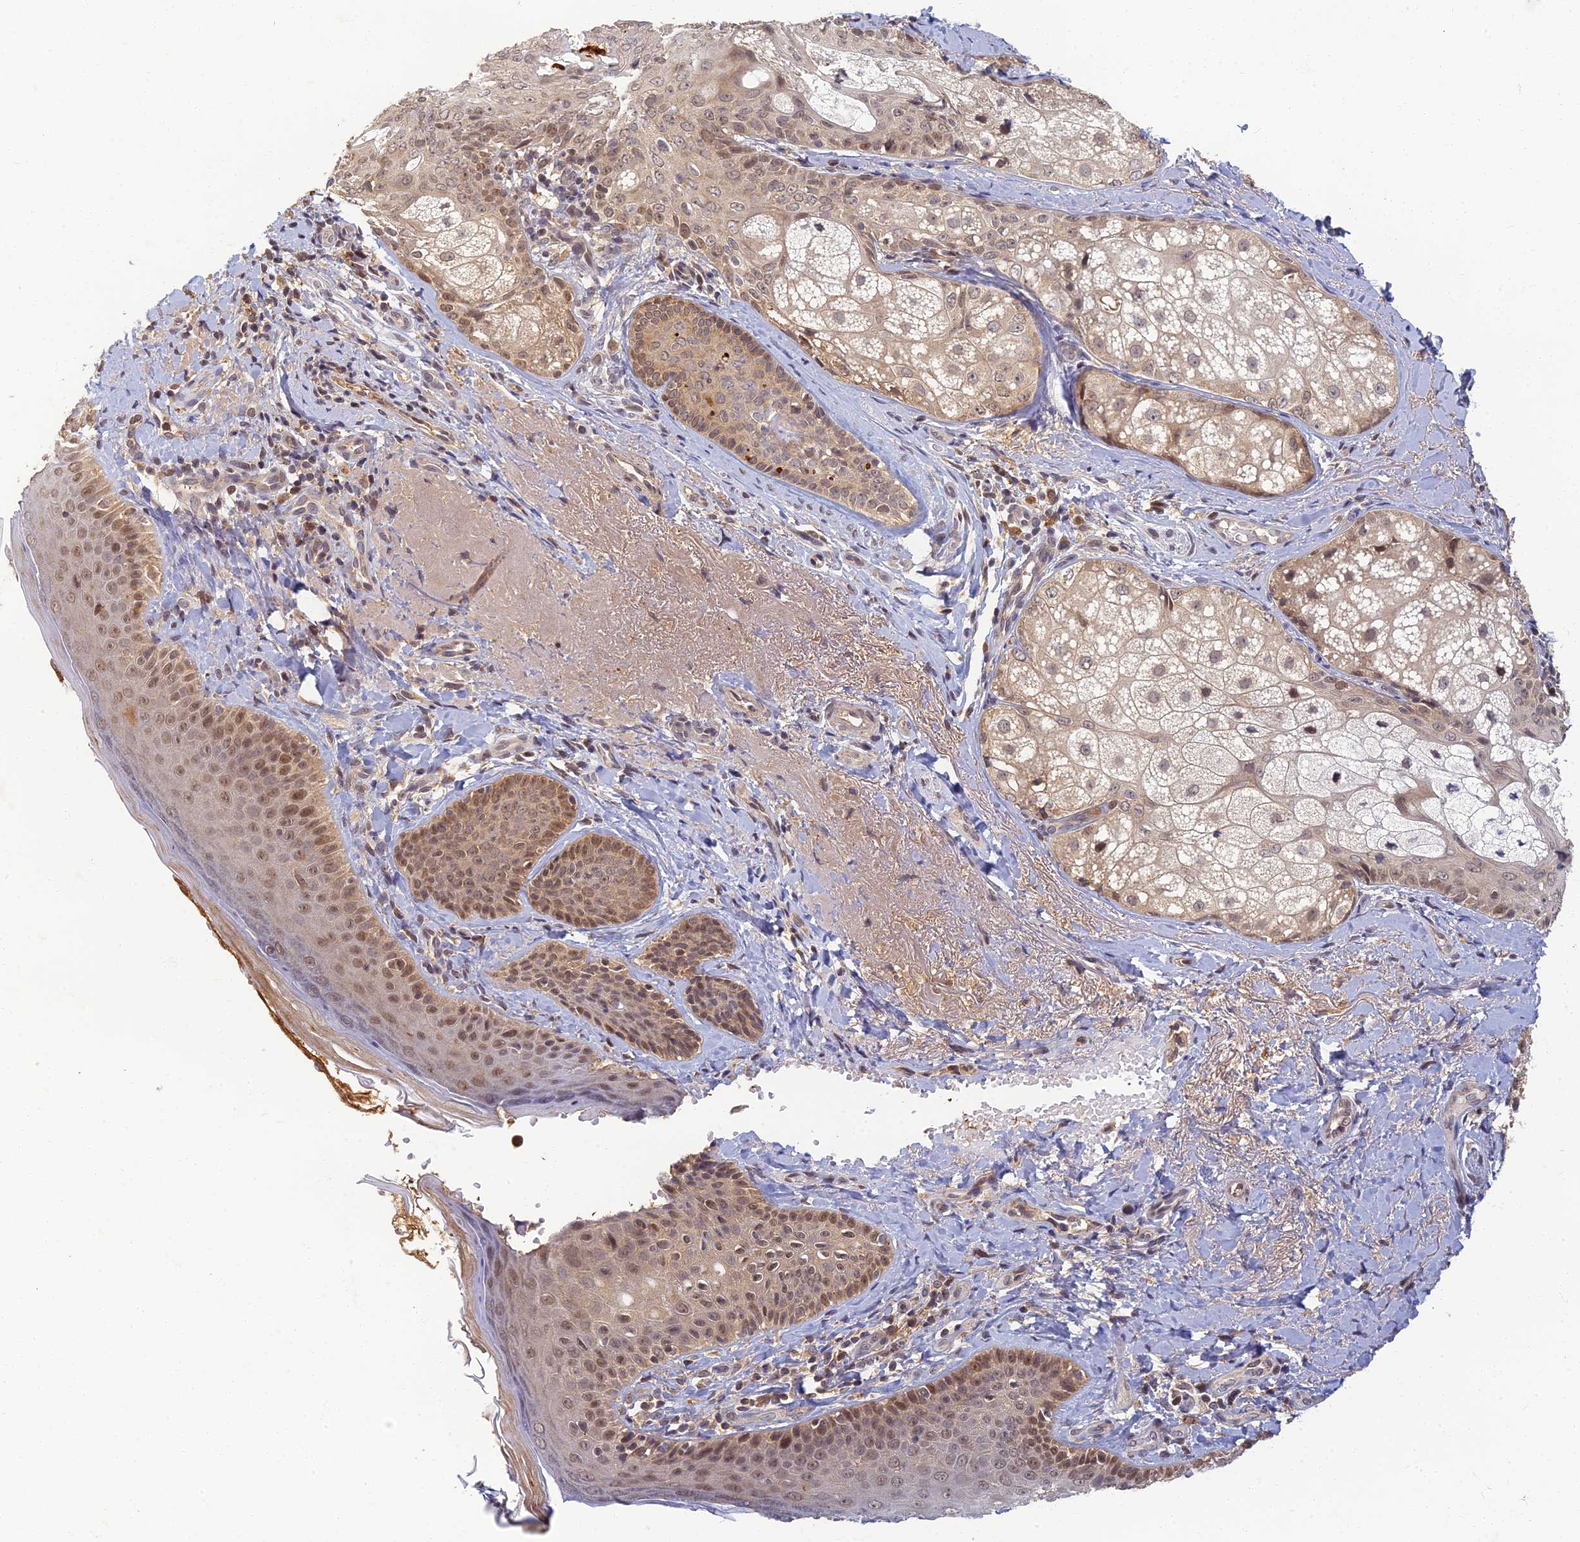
{"staining": {"intensity": "moderate", "quantity": ">75%", "location": "cytoplasmic/membranous"}, "tissue": "skin", "cell_type": "Fibroblasts", "image_type": "normal", "snomed": [{"axis": "morphology", "description": "Normal tissue, NOS"}, {"axis": "topography", "description": "Skin"}], "caption": "Protein staining of normal skin reveals moderate cytoplasmic/membranous staining in about >75% of fibroblasts.", "gene": "RGL3", "patient": {"sex": "male", "age": 57}}